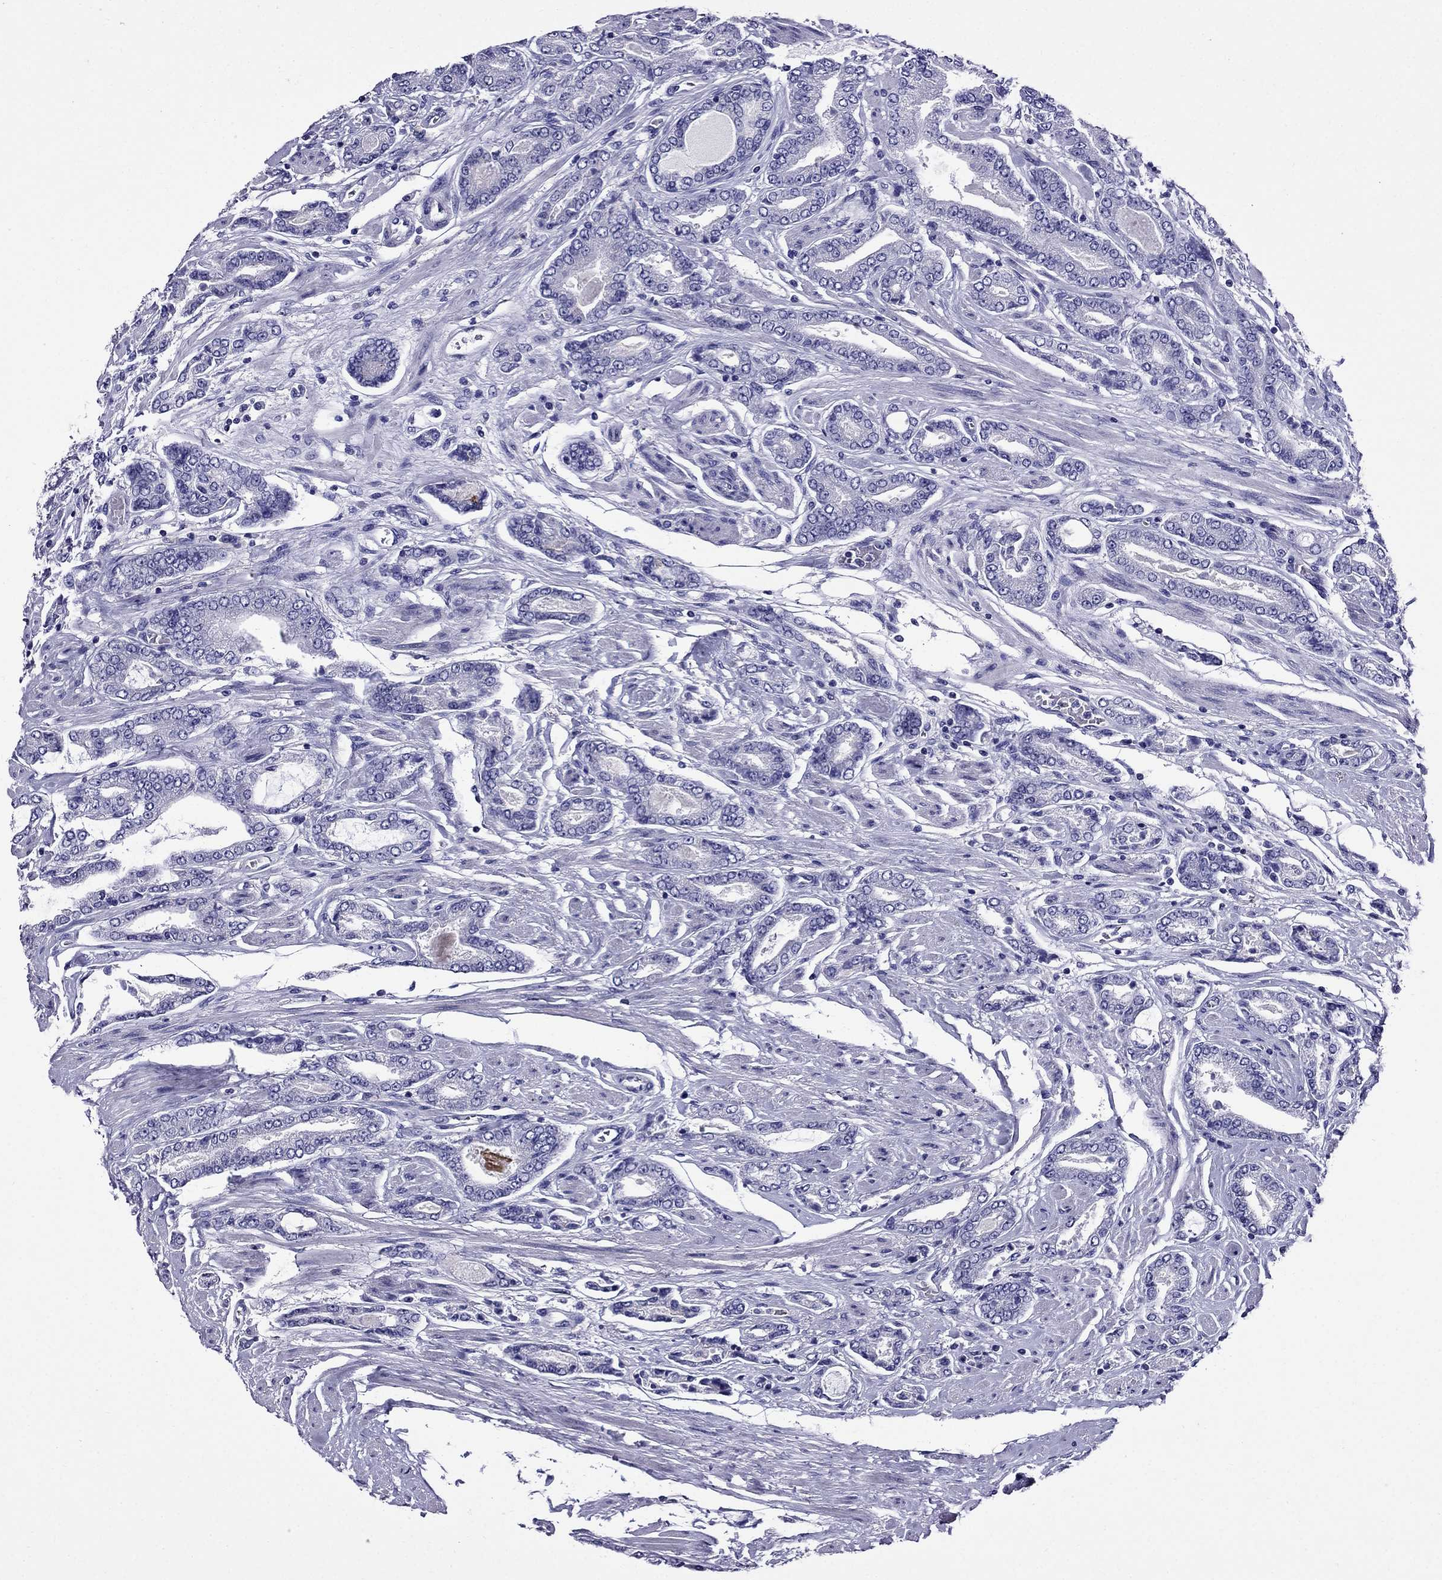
{"staining": {"intensity": "negative", "quantity": "none", "location": "none"}, "tissue": "prostate cancer", "cell_type": "Tumor cells", "image_type": "cancer", "snomed": [{"axis": "morphology", "description": "Adenocarcinoma, NOS"}, {"axis": "topography", "description": "Prostate"}], "caption": "Image shows no protein staining in tumor cells of adenocarcinoma (prostate) tissue.", "gene": "OXCT2", "patient": {"sex": "male", "age": 64}}